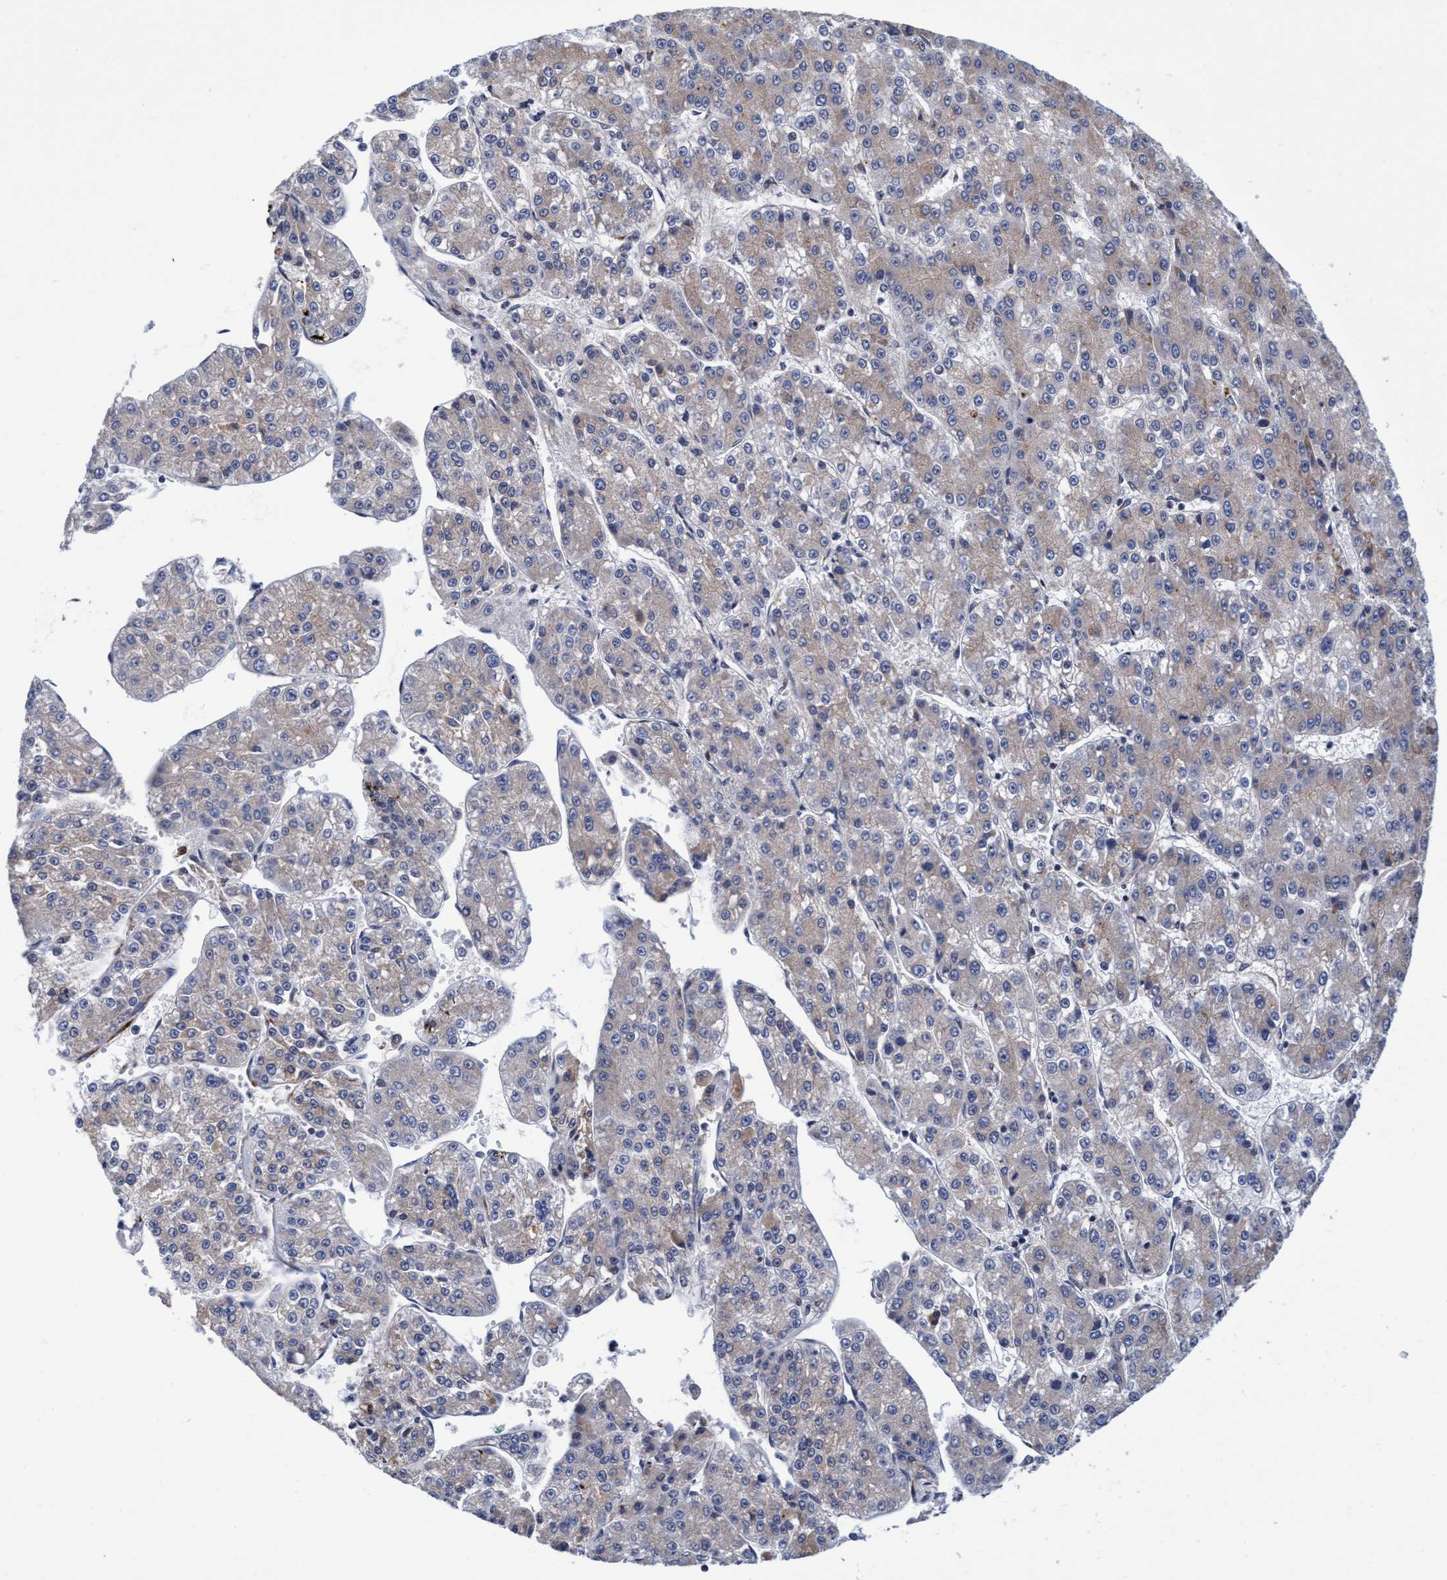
{"staining": {"intensity": "weak", "quantity": "<25%", "location": "cytoplasmic/membranous"}, "tissue": "liver cancer", "cell_type": "Tumor cells", "image_type": "cancer", "snomed": [{"axis": "morphology", "description": "Carcinoma, Hepatocellular, NOS"}, {"axis": "topography", "description": "Liver"}], "caption": "Immunohistochemistry histopathology image of human liver cancer stained for a protein (brown), which demonstrates no staining in tumor cells.", "gene": "CALCOCO2", "patient": {"sex": "female", "age": 73}}